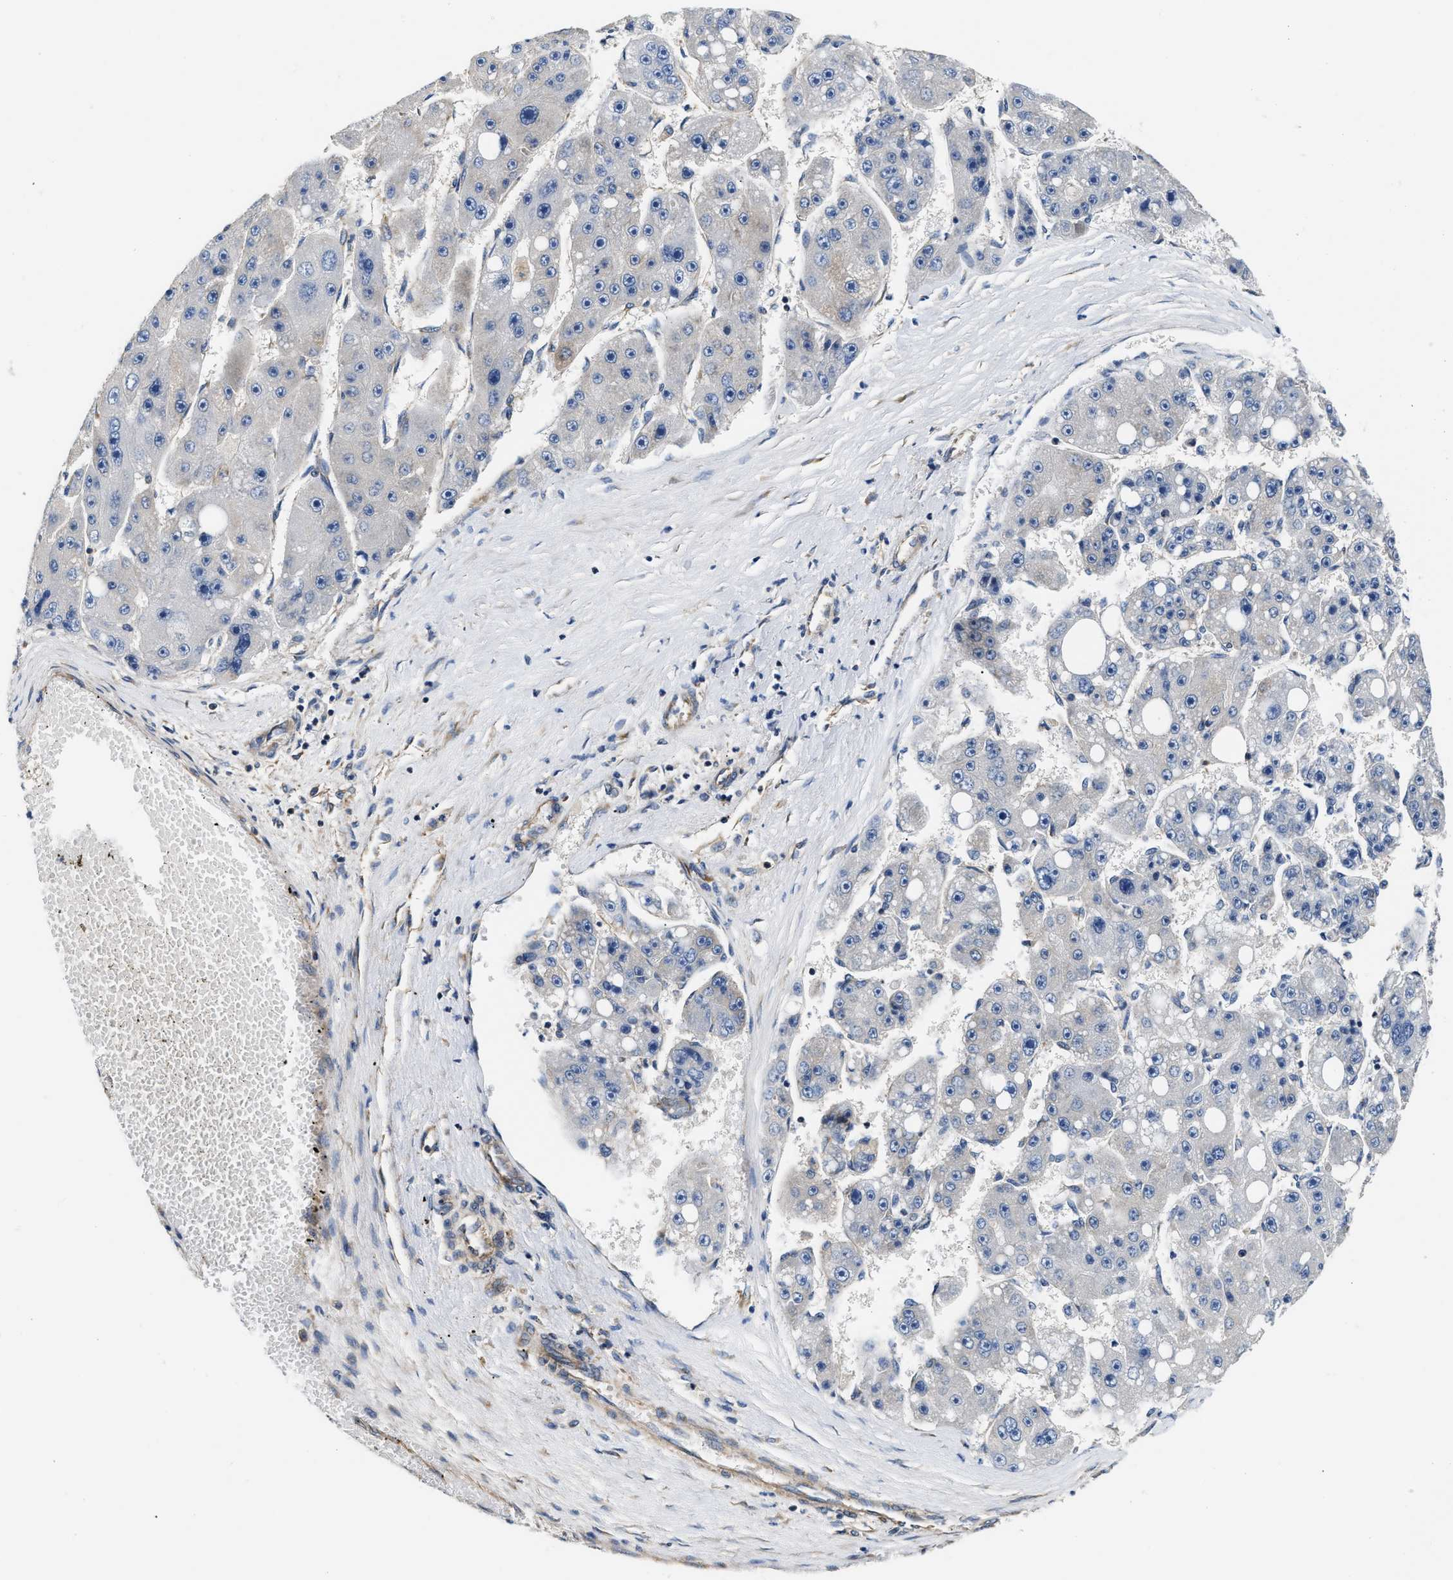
{"staining": {"intensity": "negative", "quantity": "none", "location": "none"}, "tissue": "liver cancer", "cell_type": "Tumor cells", "image_type": "cancer", "snomed": [{"axis": "morphology", "description": "Carcinoma, Hepatocellular, NOS"}, {"axis": "topography", "description": "Liver"}], "caption": "Immunohistochemical staining of human liver cancer exhibits no significant expression in tumor cells.", "gene": "TEX2", "patient": {"sex": "female", "age": 61}}